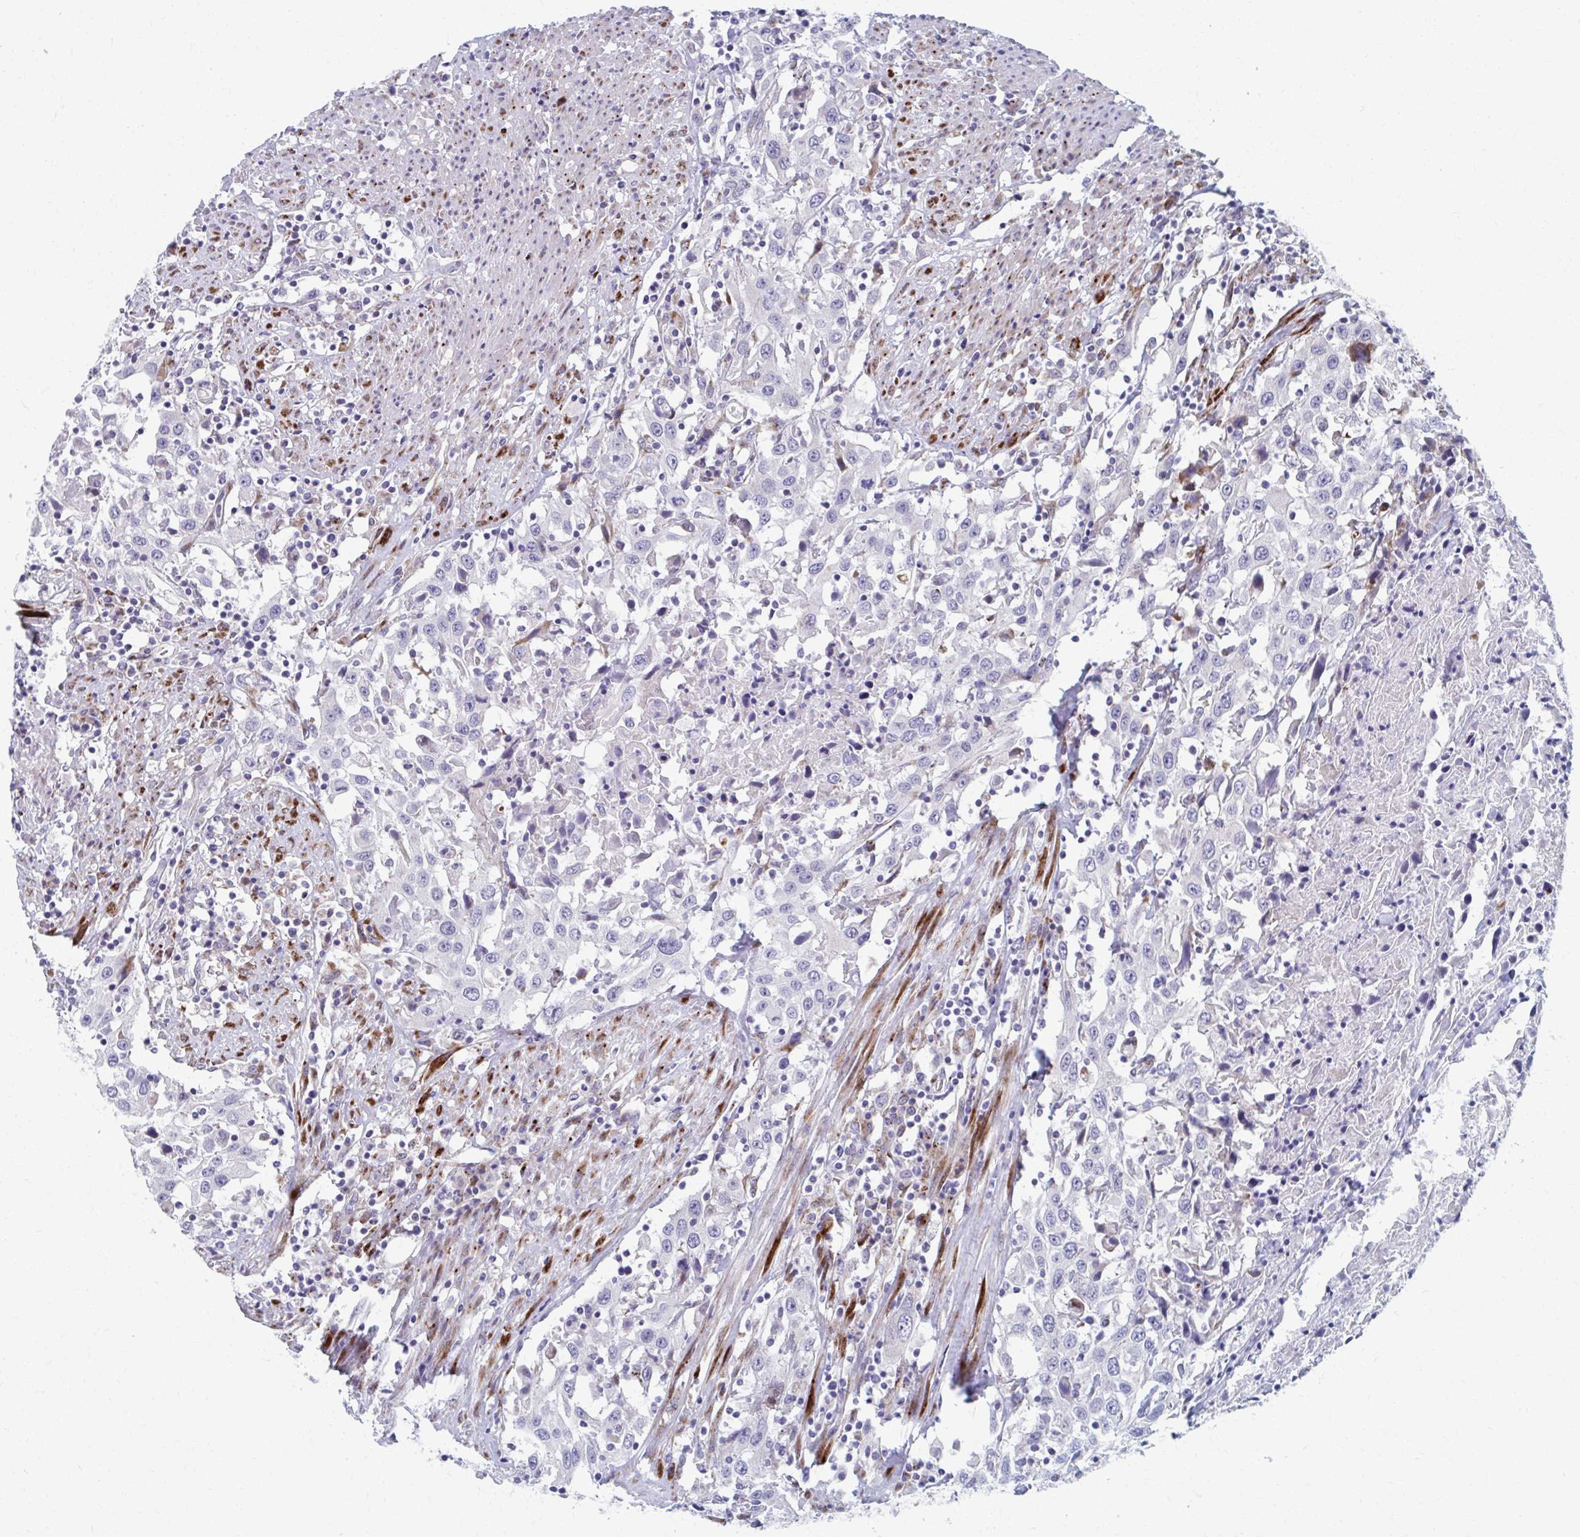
{"staining": {"intensity": "negative", "quantity": "none", "location": "none"}, "tissue": "urothelial cancer", "cell_type": "Tumor cells", "image_type": "cancer", "snomed": [{"axis": "morphology", "description": "Urothelial carcinoma, High grade"}, {"axis": "topography", "description": "Urinary bladder"}], "caption": "Urothelial cancer stained for a protein using immunohistochemistry displays no staining tumor cells.", "gene": "OLFM2", "patient": {"sex": "male", "age": 61}}